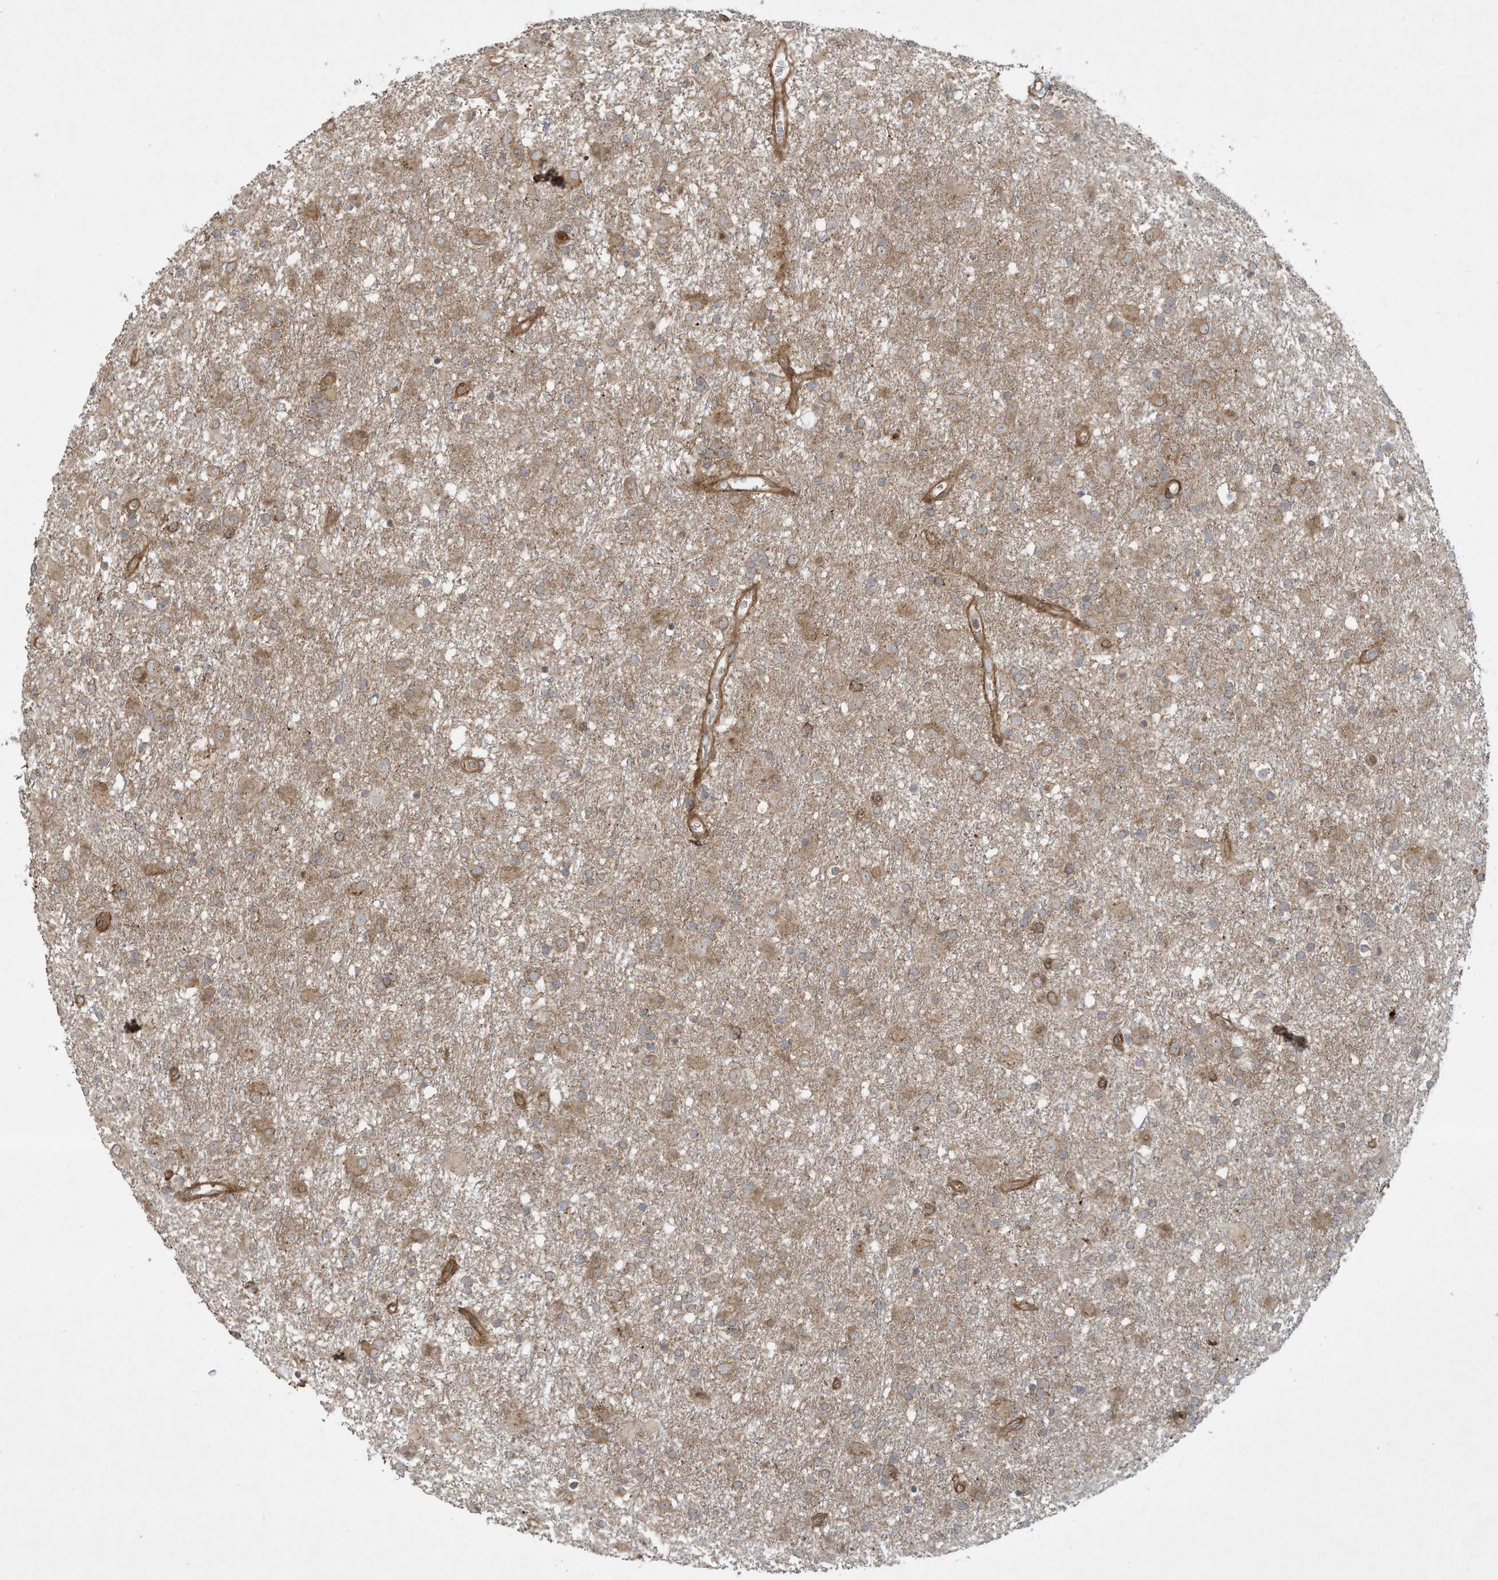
{"staining": {"intensity": "moderate", "quantity": ">75%", "location": "cytoplasmic/membranous"}, "tissue": "glioma", "cell_type": "Tumor cells", "image_type": "cancer", "snomed": [{"axis": "morphology", "description": "Glioma, malignant, Low grade"}, {"axis": "topography", "description": "Brain"}], "caption": "This is a photomicrograph of IHC staining of malignant low-grade glioma, which shows moderate staining in the cytoplasmic/membranous of tumor cells.", "gene": "DDIT4", "patient": {"sex": "male", "age": 65}}